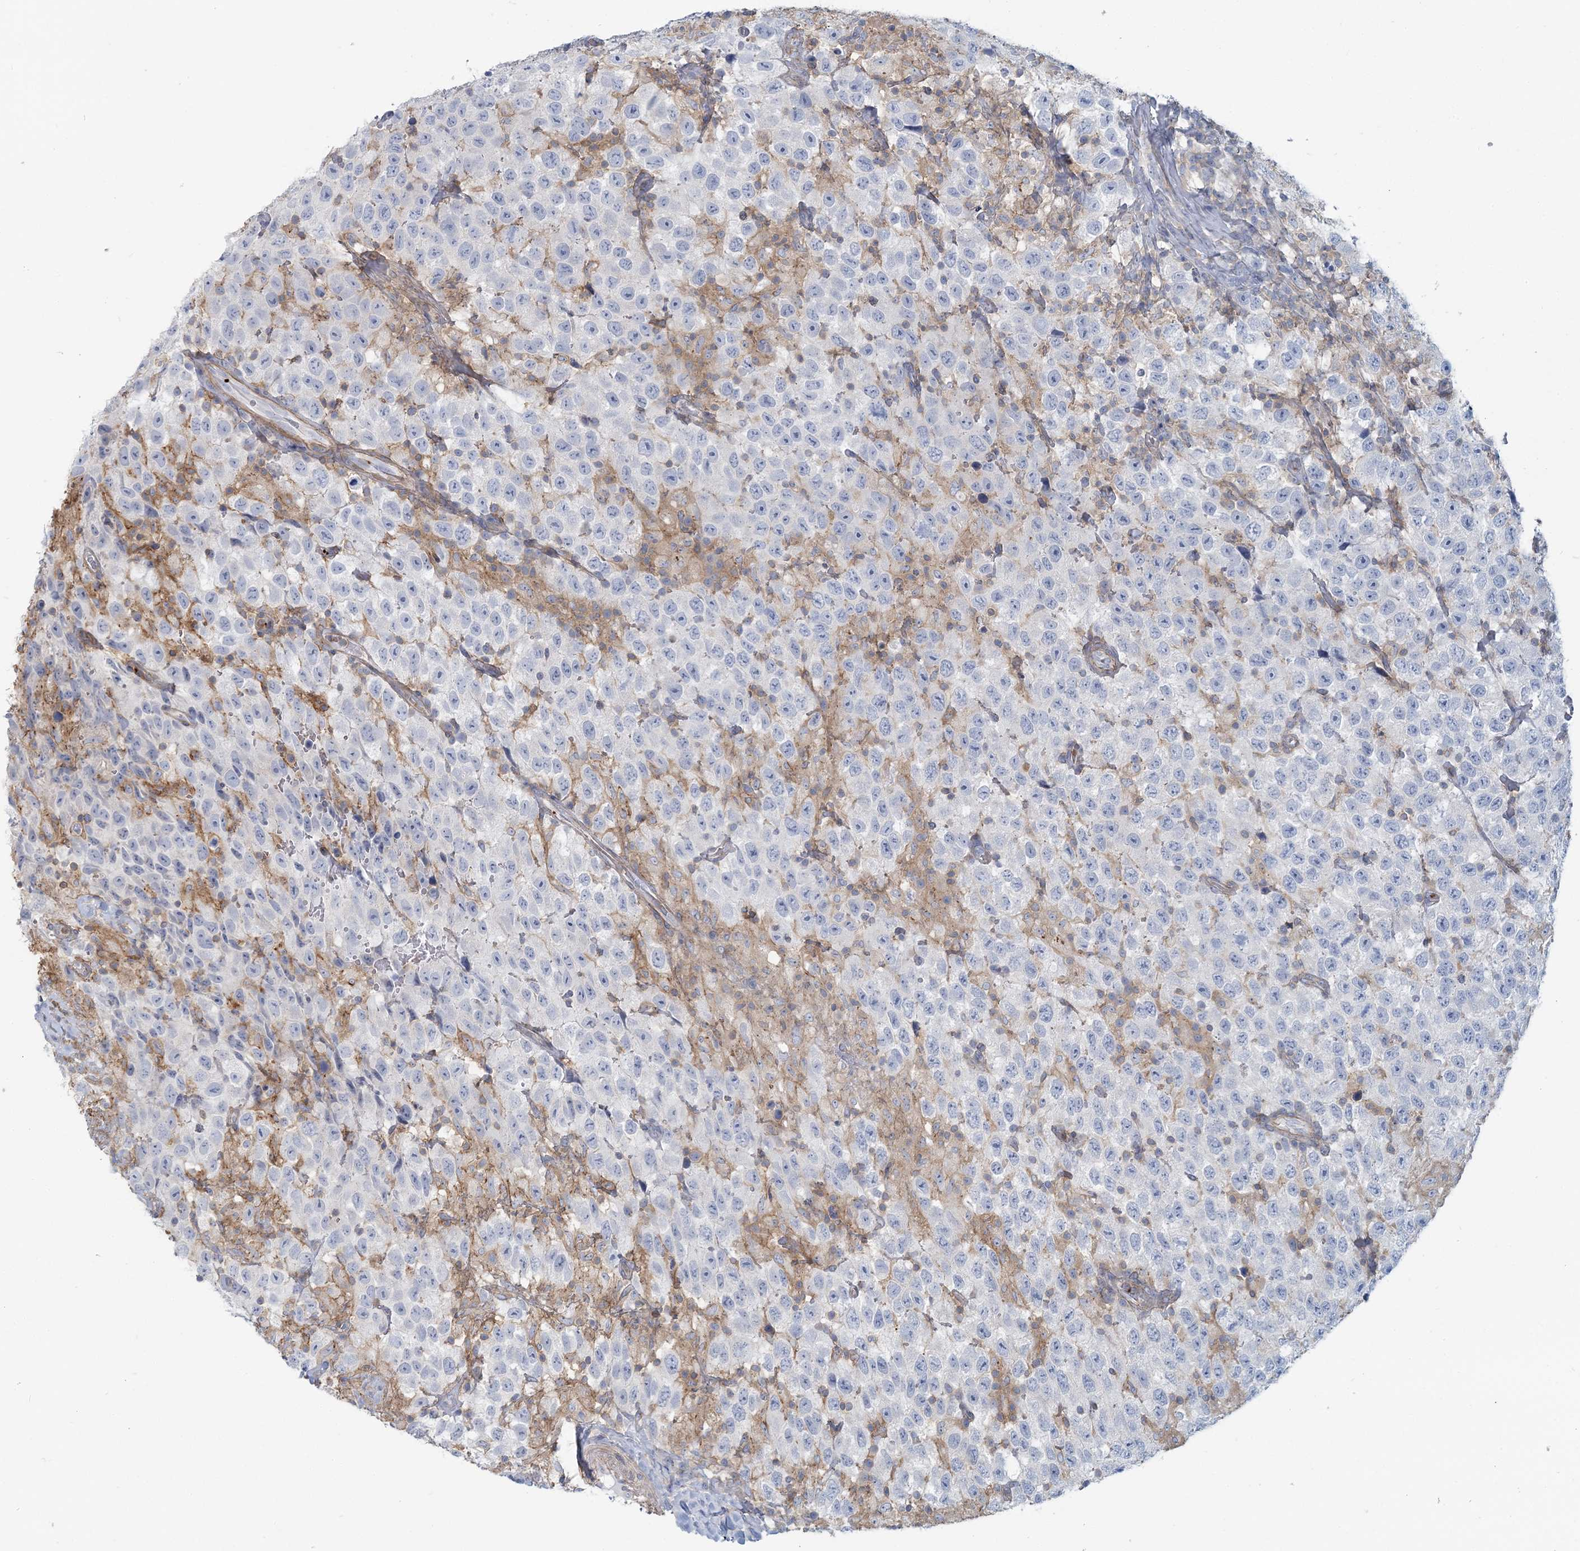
{"staining": {"intensity": "negative", "quantity": "none", "location": "none"}, "tissue": "testis cancer", "cell_type": "Tumor cells", "image_type": "cancer", "snomed": [{"axis": "morphology", "description": "Seminoma, NOS"}, {"axis": "topography", "description": "Testis"}], "caption": "DAB (3,3'-diaminobenzidine) immunohistochemical staining of human testis seminoma displays no significant expression in tumor cells.", "gene": "CUEDC2", "patient": {"sex": "male", "age": 41}}